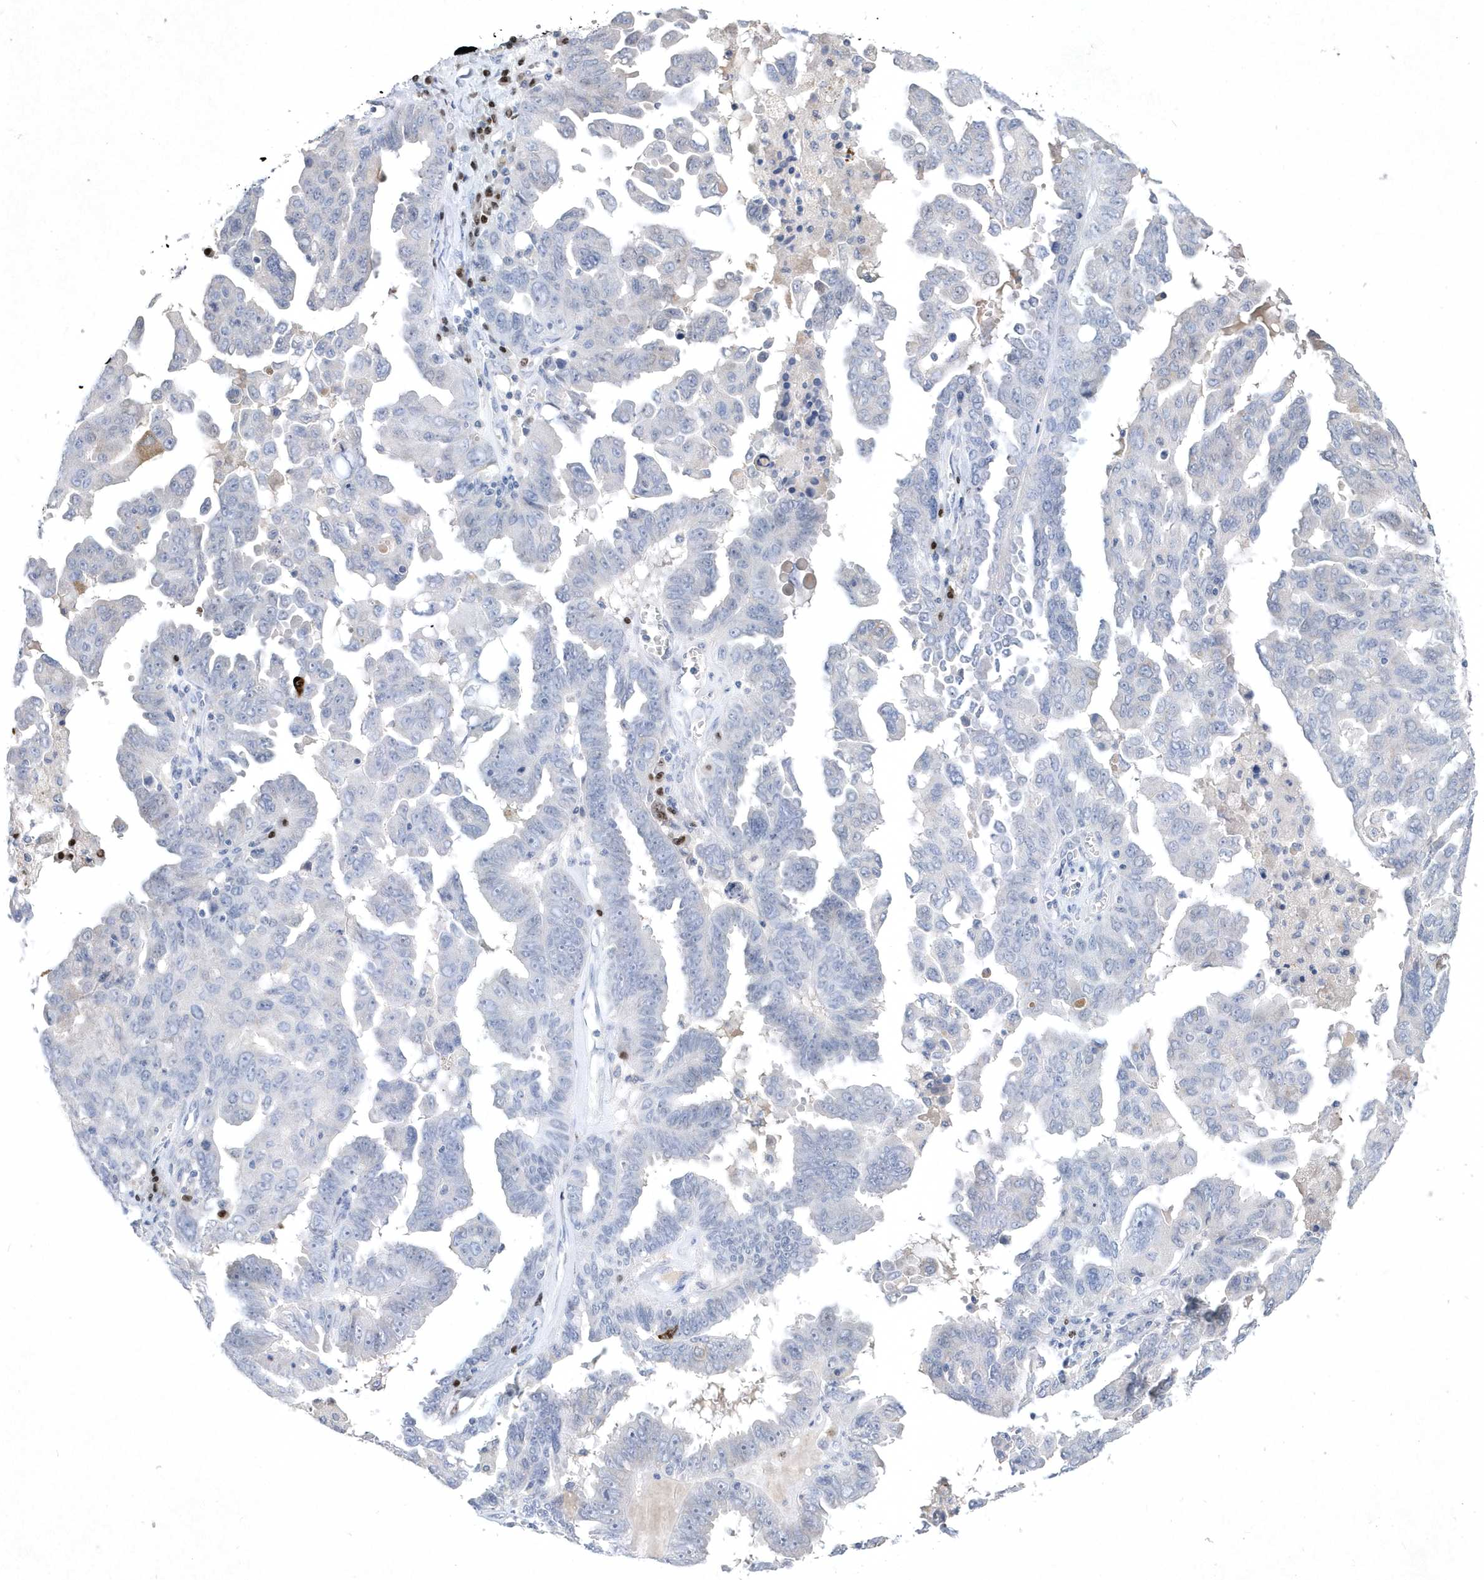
{"staining": {"intensity": "negative", "quantity": "none", "location": "none"}, "tissue": "ovarian cancer", "cell_type": "Tumor cells", "image_type": "cancer", "snomed": [{"axis": "morphology", "description": "Carcinoma, endometroid"}, {"axis": "topography", "description": "Ovary"}], "caption": "A histopathology image of ovarian cancer (endometroid carcinoma) stained for a protein demonstrates no brown staining in tumor cells.", "gene": "BHLHA15", "patient": {"sex": "female", "age": 62}}